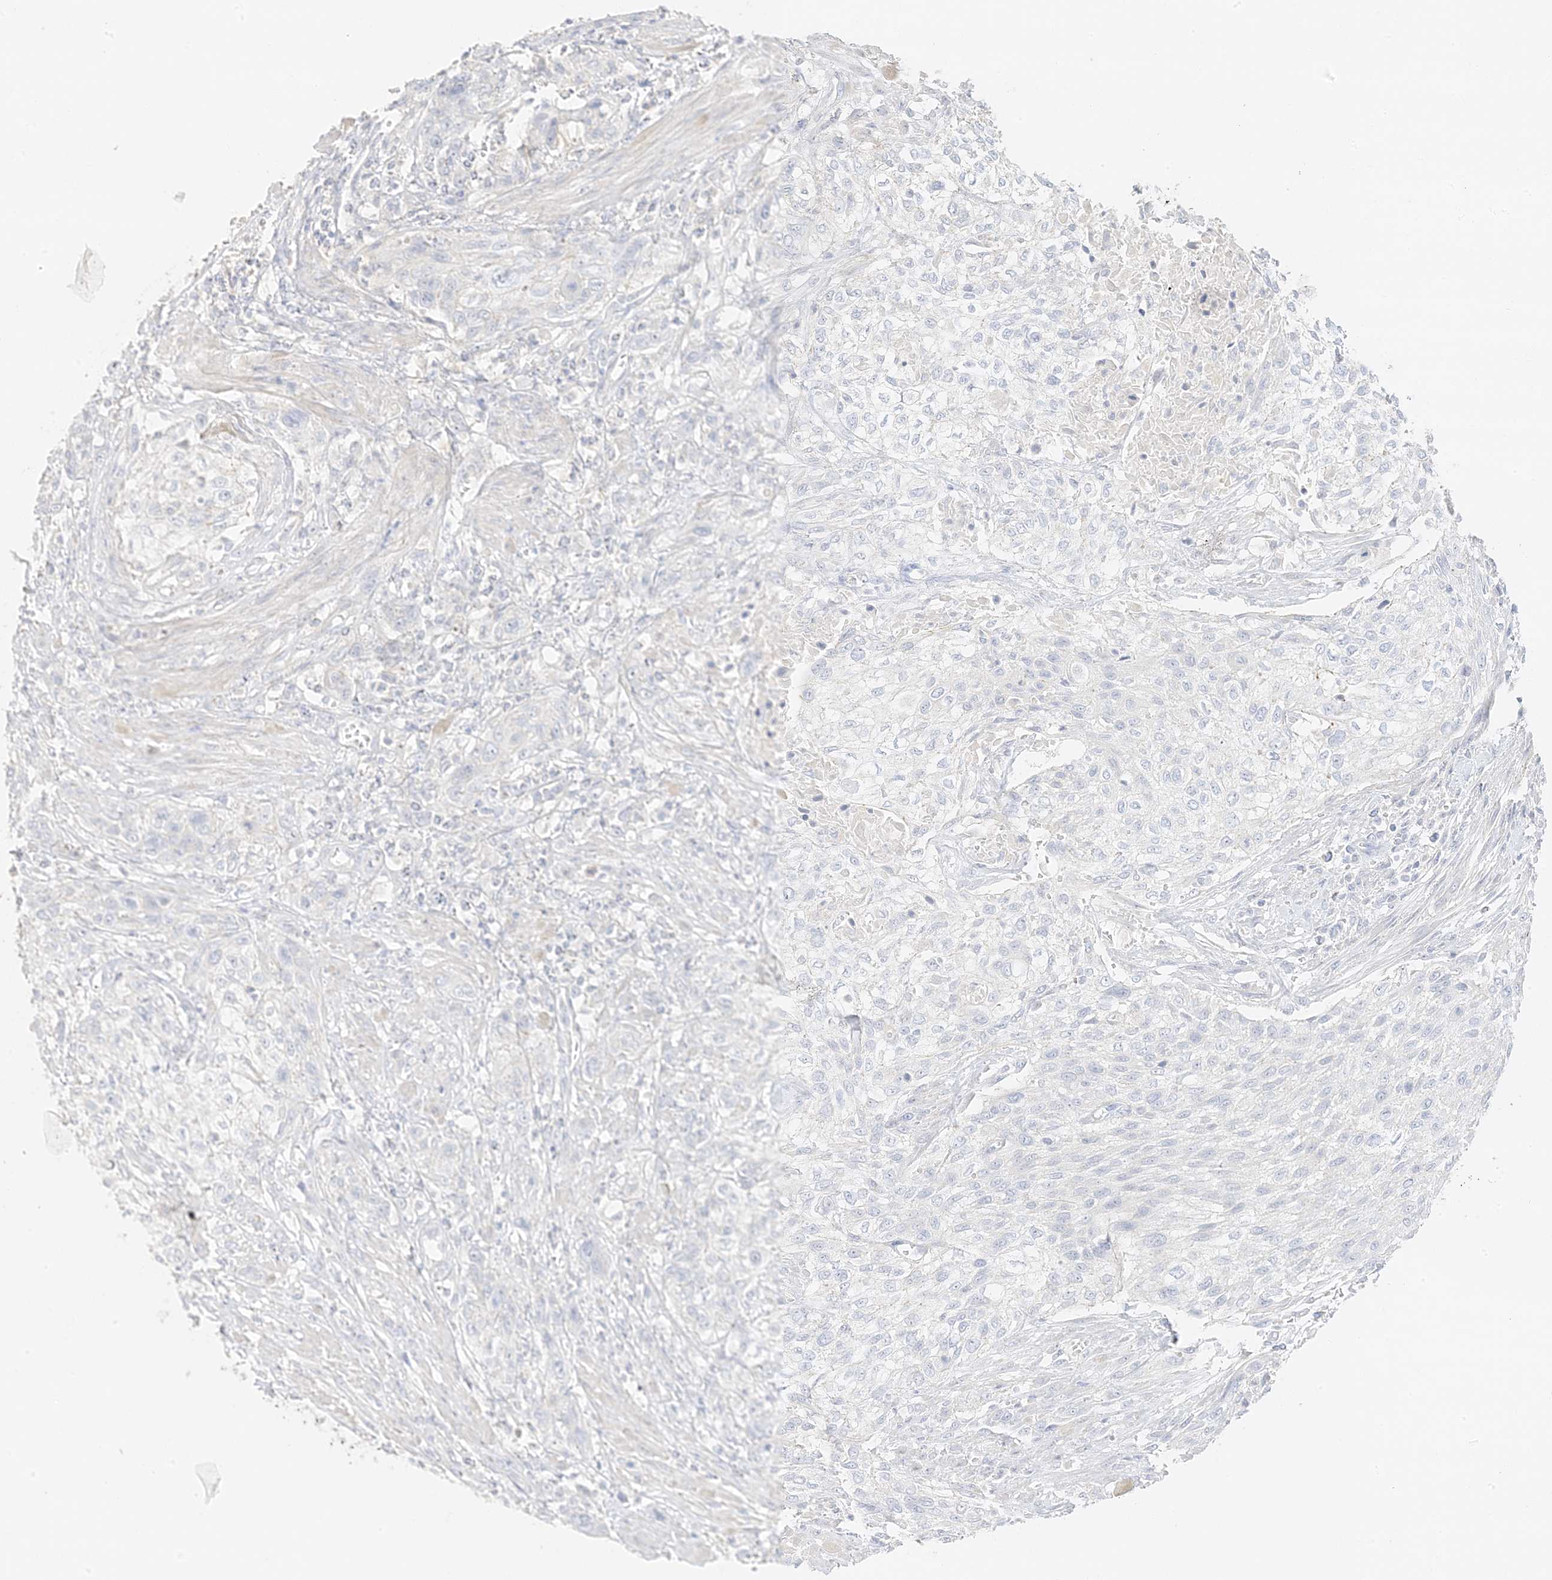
{"staining": {"intensity": "negative", "quantity": "none", "location": "none"}, "tissue": "urothelial cancer", "cell_type": "Tumor cells", "image_type": "cancer", "snomed": [{"axis": "morphology", "description": "Urothelial carcinoma, High grade"}, {"axis": "topography", "description": "Urinary bladder"}], "caption": "A photomicrograph of urothelial cancer stained for a protein reveals no brown staining in tumor cells.", "gene": "ZBTB41", "patient": {"sex": "male", "age": 35}}